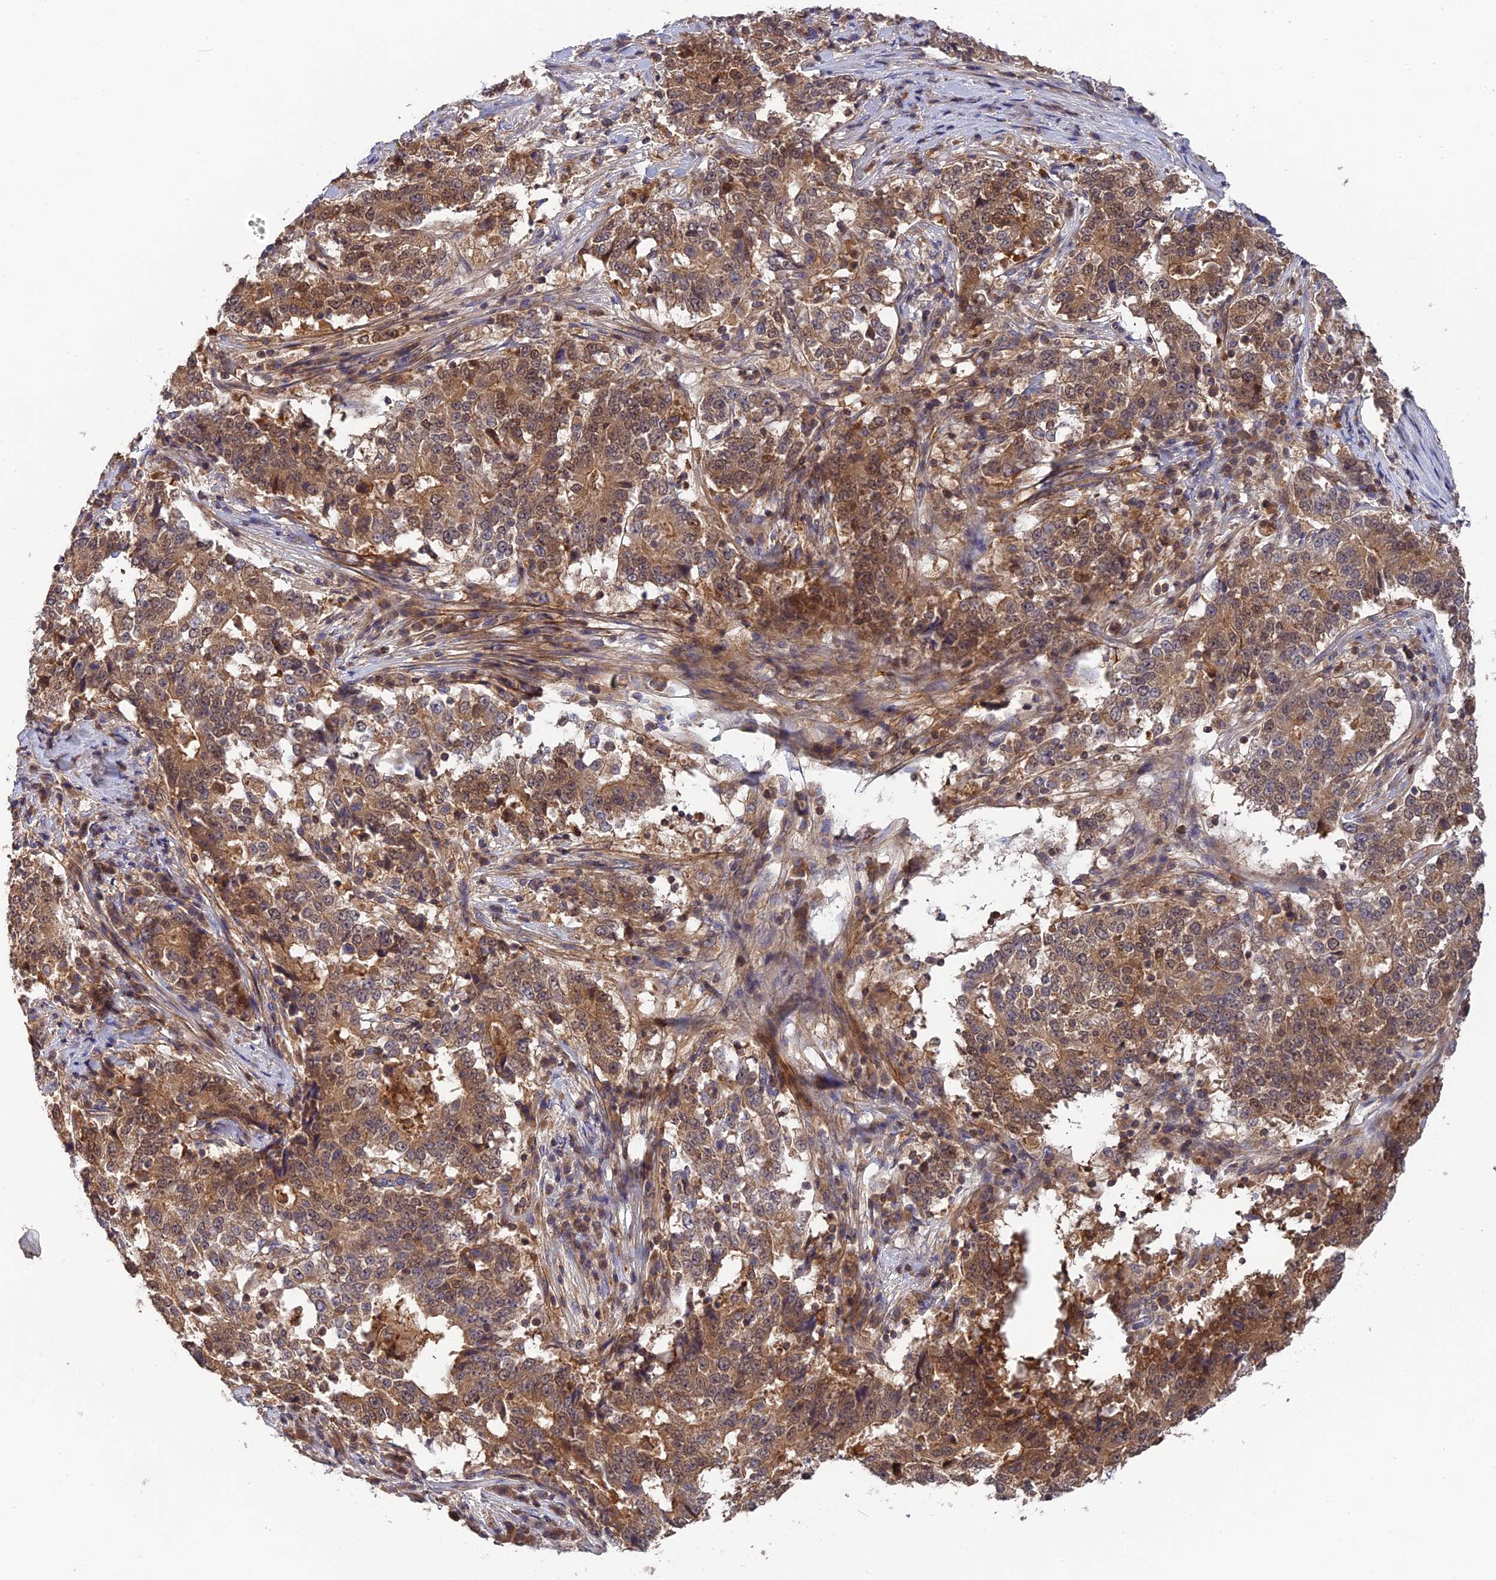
{"staining": {"intensity": "moderate", "quantity": ">75%", "location": "cytoplasmic/membranous,nuclear"}, "tissue": "stomach cancer", "cell_type": "Tumor cells", "image_type": "cancer", "snomed": [{"axis": "morphology", "description": "Adenocarcinoma, NOS"}, {"axis": "topography", "description": "Stomach"}], "caption": "Stomach cancer was stained to show a protein in brown. There is medium levels of moderate cytoplasmic/membranous and nuclear staining in approximately >75% of tumor cells. Nuclei are stained in blue.", "gene": "RPIA", "patient": {"sex": "male", "age": 59}}